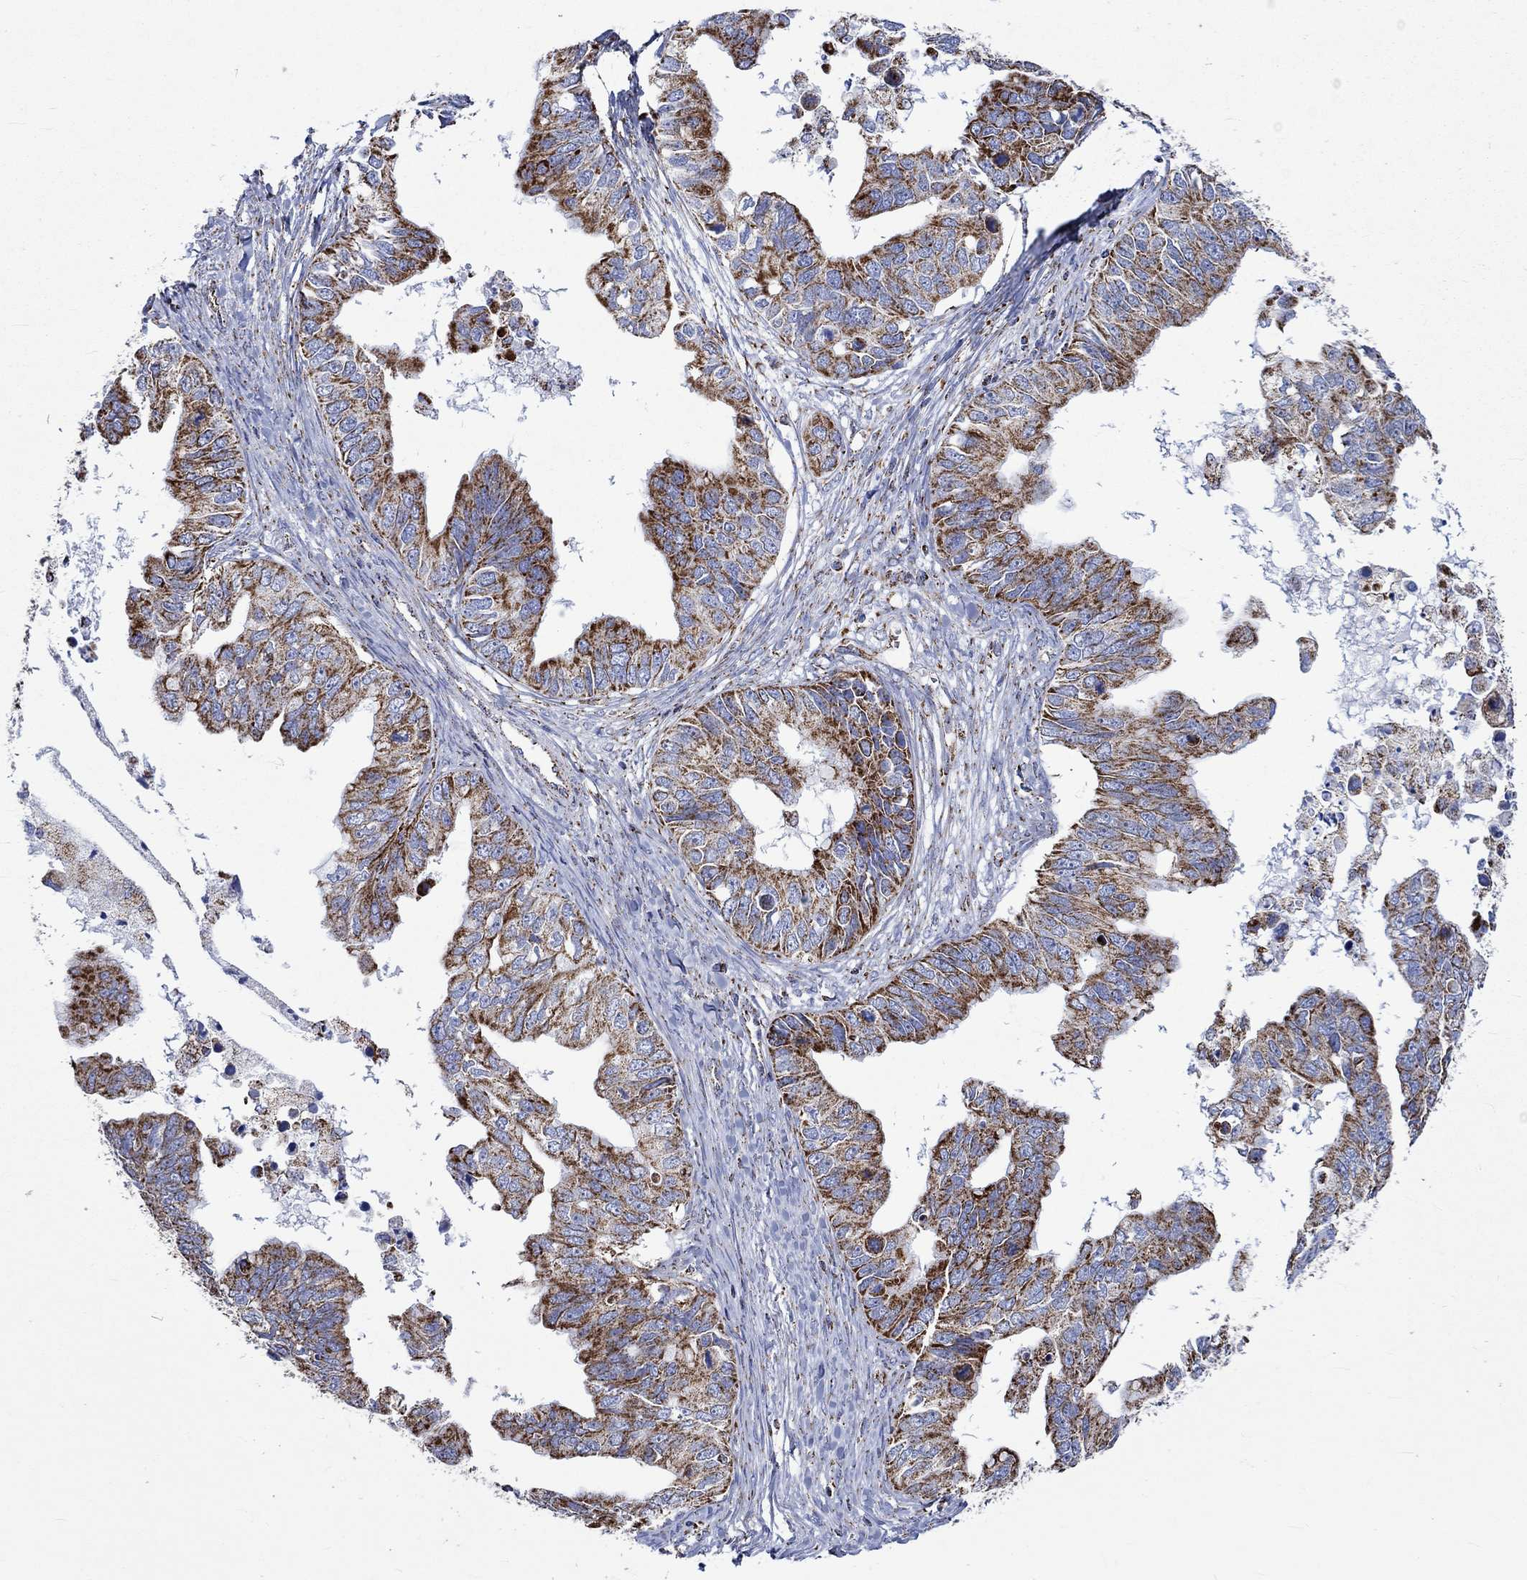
{"staining": {"intensity": "strong", "quantity": ">75%", "location": "cytoplasmic/membranous"}, "tissue": "ovarian cancer", "cell_type": "Tumor cells", "image_type": "cancer", "snomed": [{"axis": "morphology", "description": "Cystadenocarcinoma, mucinous, NOS"}, {"axis": "topography", "description": "Ovary"}], "caption": "Tumor cells reveal high levels of strong cytoplasmic/membranous staining in approximately >75% of cells in ovarian cancer (mucinous cystadenocarcinoma).", "gene": "RCE1", "patient": {"sex": "female", "age": 76}}